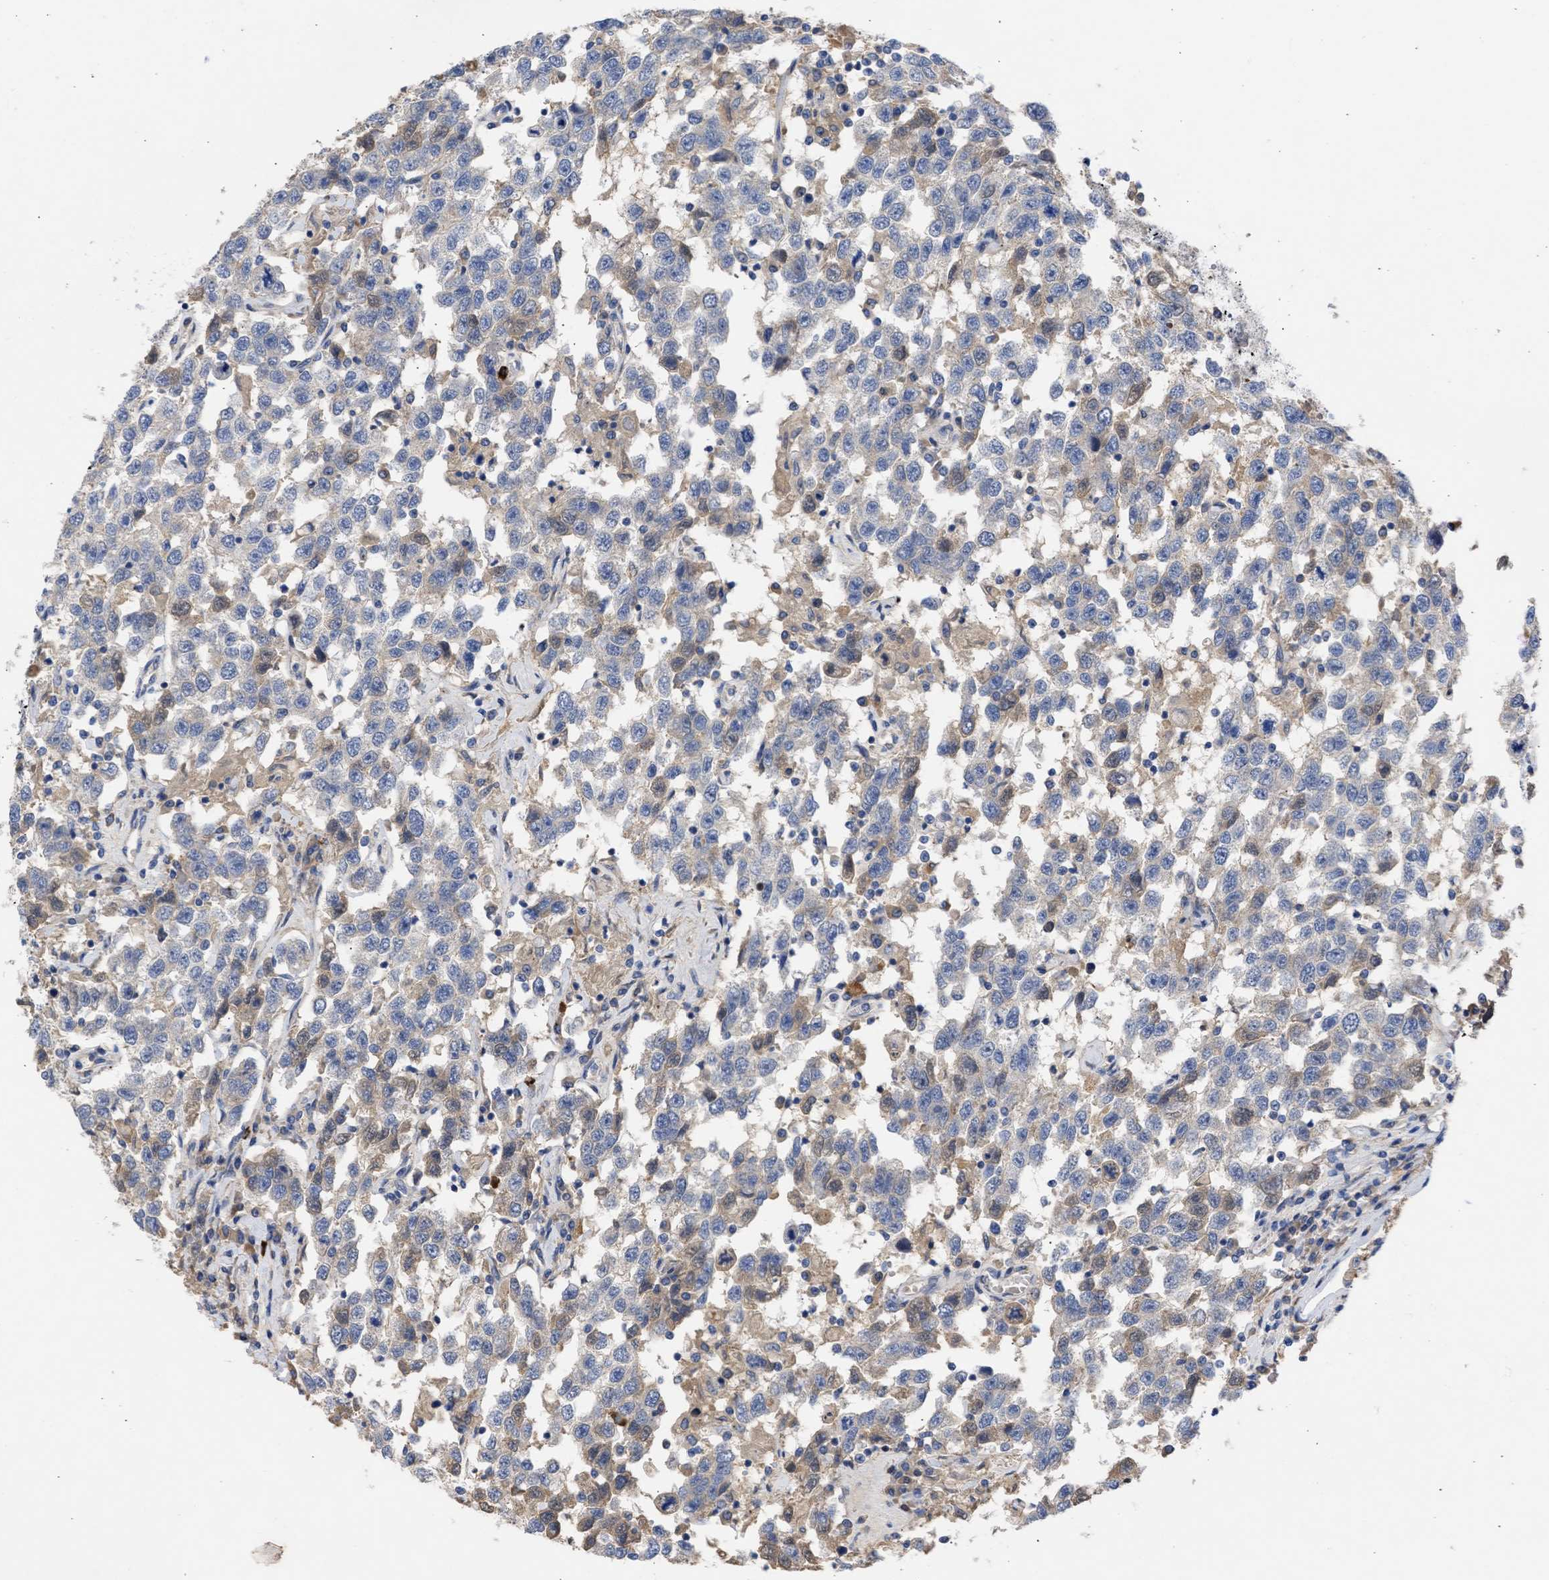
{"staining": {"intensity": "weak", "quantity": "25%-75%", "location": "cytoplasmic/membranous"}, "tissue": "testis cancer", "cell_type": "Tumor cells", "image_type": "cancer", "snomed": [{"axis": "morphology", "description": "Seminoma, NOS"}, {"axis": "topography", "description": "Testis"}], "caption": "Weak cytoplasmic/membranous protein positivity is present in approximately 25%-75% of tumor cells in testis seminoma.", "gene": "ARHGEF4", "patient": {"sex": "male", "age": 41}}